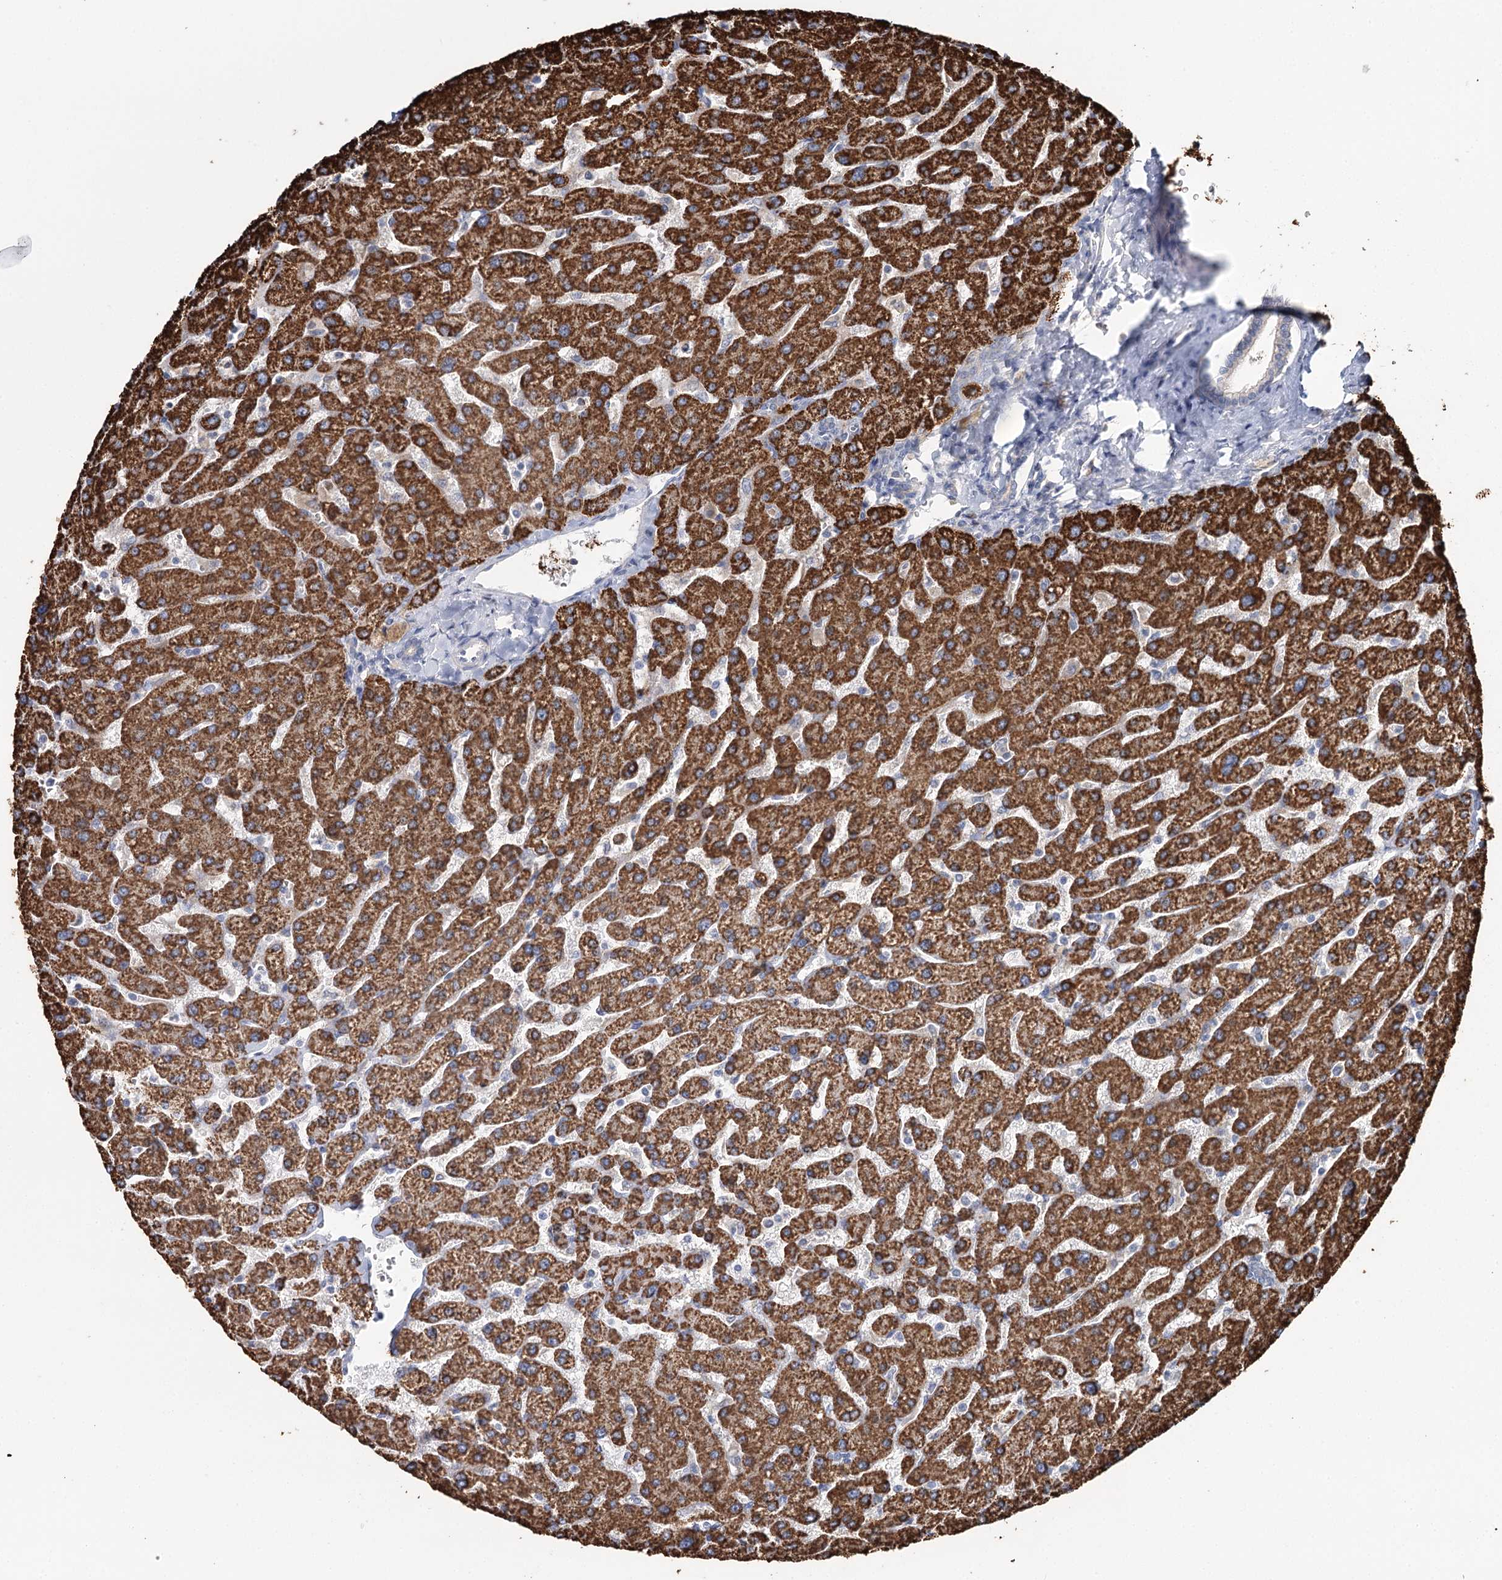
{"staining": {"intensity": "negative", "quantity": "none", "location": "none"}, "tissue": "liver", "cell_type": "Cholangiocytes", "image_type": "normal", "snomed": [{"axis": "morphology", "description": "Normal tissue, NOS"}, {"axis": "topography", "description": "Liver"}], "caption": "IHC histopathology image of unremarkable liver: liver stained with DAB (3,3'-diaminobenzidine) demonstrates no significant protein expression in cholangiocytes.", "gene": "DAPK1", "patient": {"sex": "male", "age": 55}}